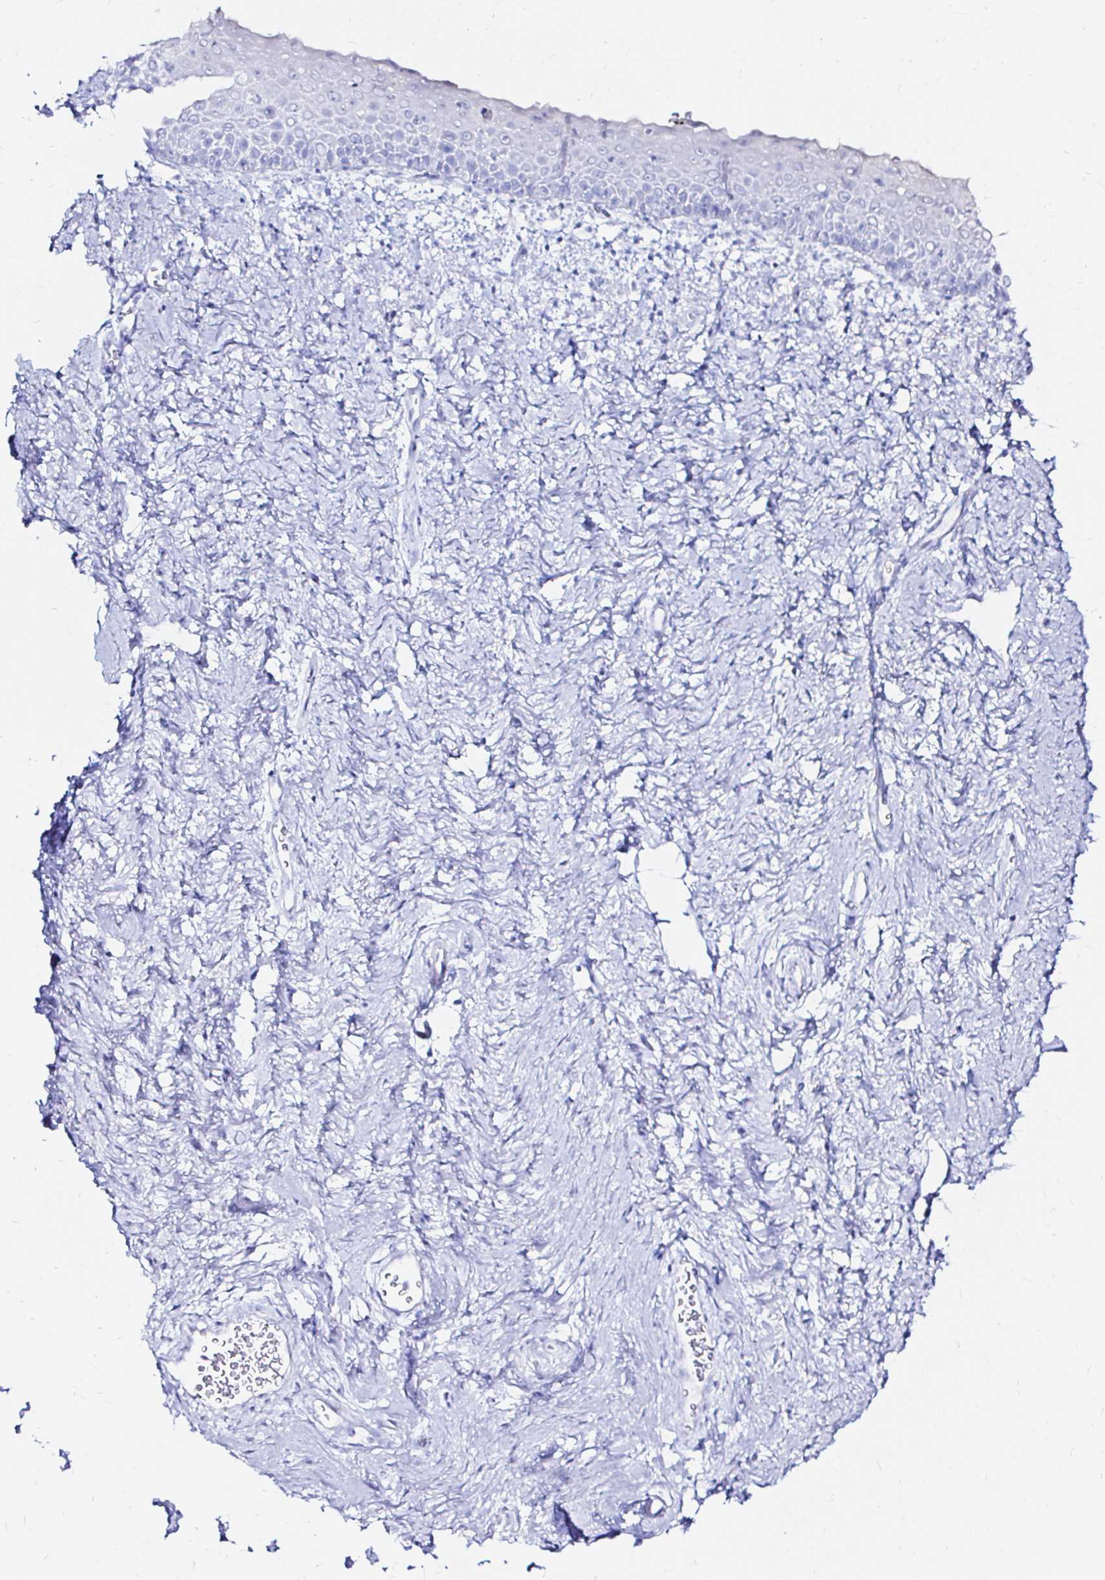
{"staining": {"intensity": "negative", "quantity": "none", "location": "none"}, "tissue": "vagina", "cell_type": "Squamous epithelial cells", "image_type": "normal", "snomed": [{"axis": "morphology", "description": "Normal tissue, NOS"}, {"axis": "topography", "description": "Vagina"}], "caption": "Vagina was stained to show a protein in brown. There is no significant staining in squamous epithelial cells. (DAB immunohistochemistry, high magnification).", "gene": "ZNF432", "patient": {"sex": "female", "age": 61}}